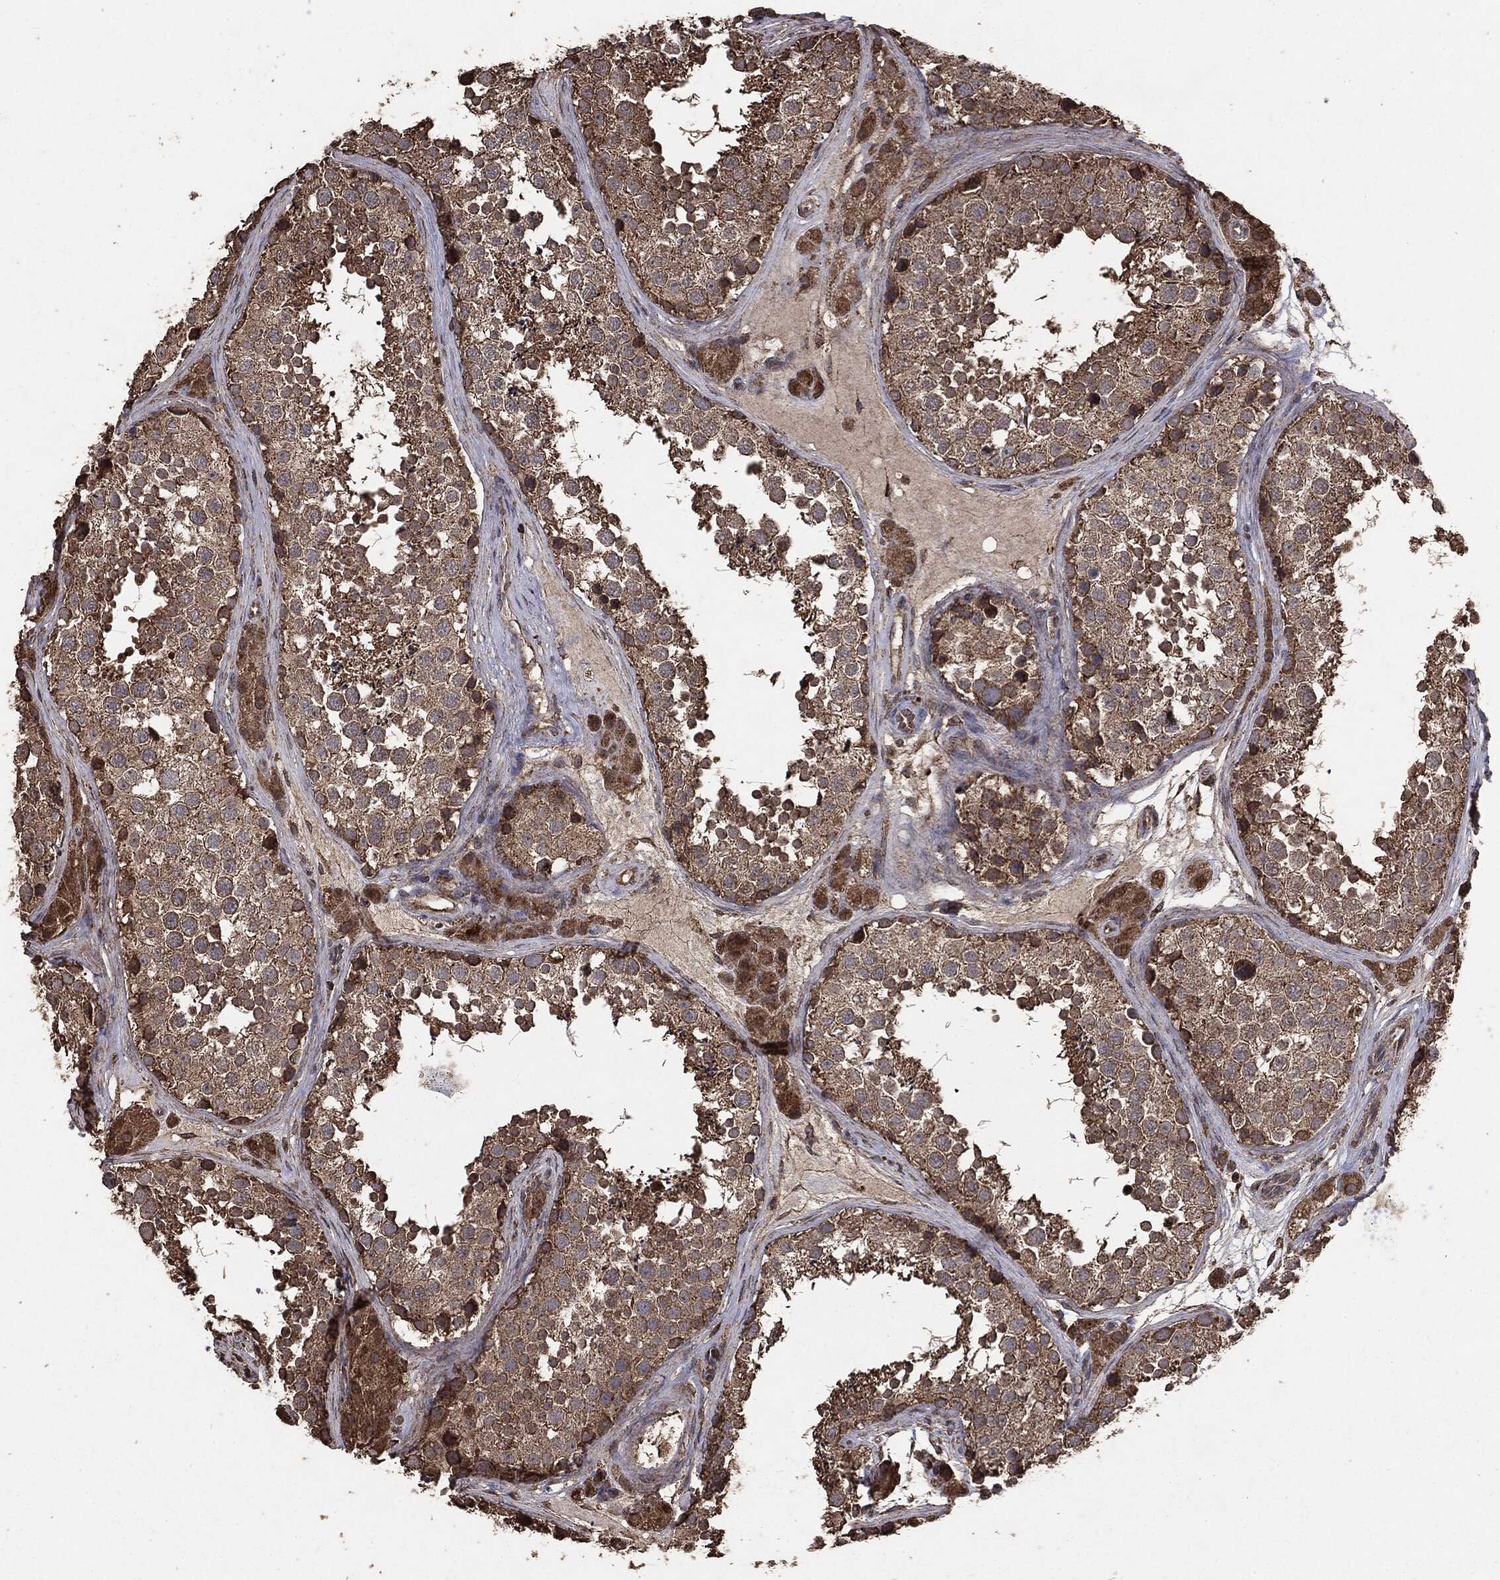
{"staining": {"intensity": "moderate", "quantity": ">75%", "location": "cytoplasmic/membranous"}, "tissue": "testis", "cell_type": "Cells in seminiferous ducts", "image_type": "normal", "snomed": [{"axis": "morphology", "description": "Normal tissue, NOS"}, {"axis": "topography", "description": "Testis"}], "caption": "Unremarkable testis was stained to show a protein in brown. There is medium levels of moderate cytoplasmic/membranous positivity in approximately >75% of cells in seminiferous ducts. (brown staining indicates protein expression, while blue staining denotes nuclei).", "gene": "MTOR", "patient": {"sex": "male", "age": 41}}